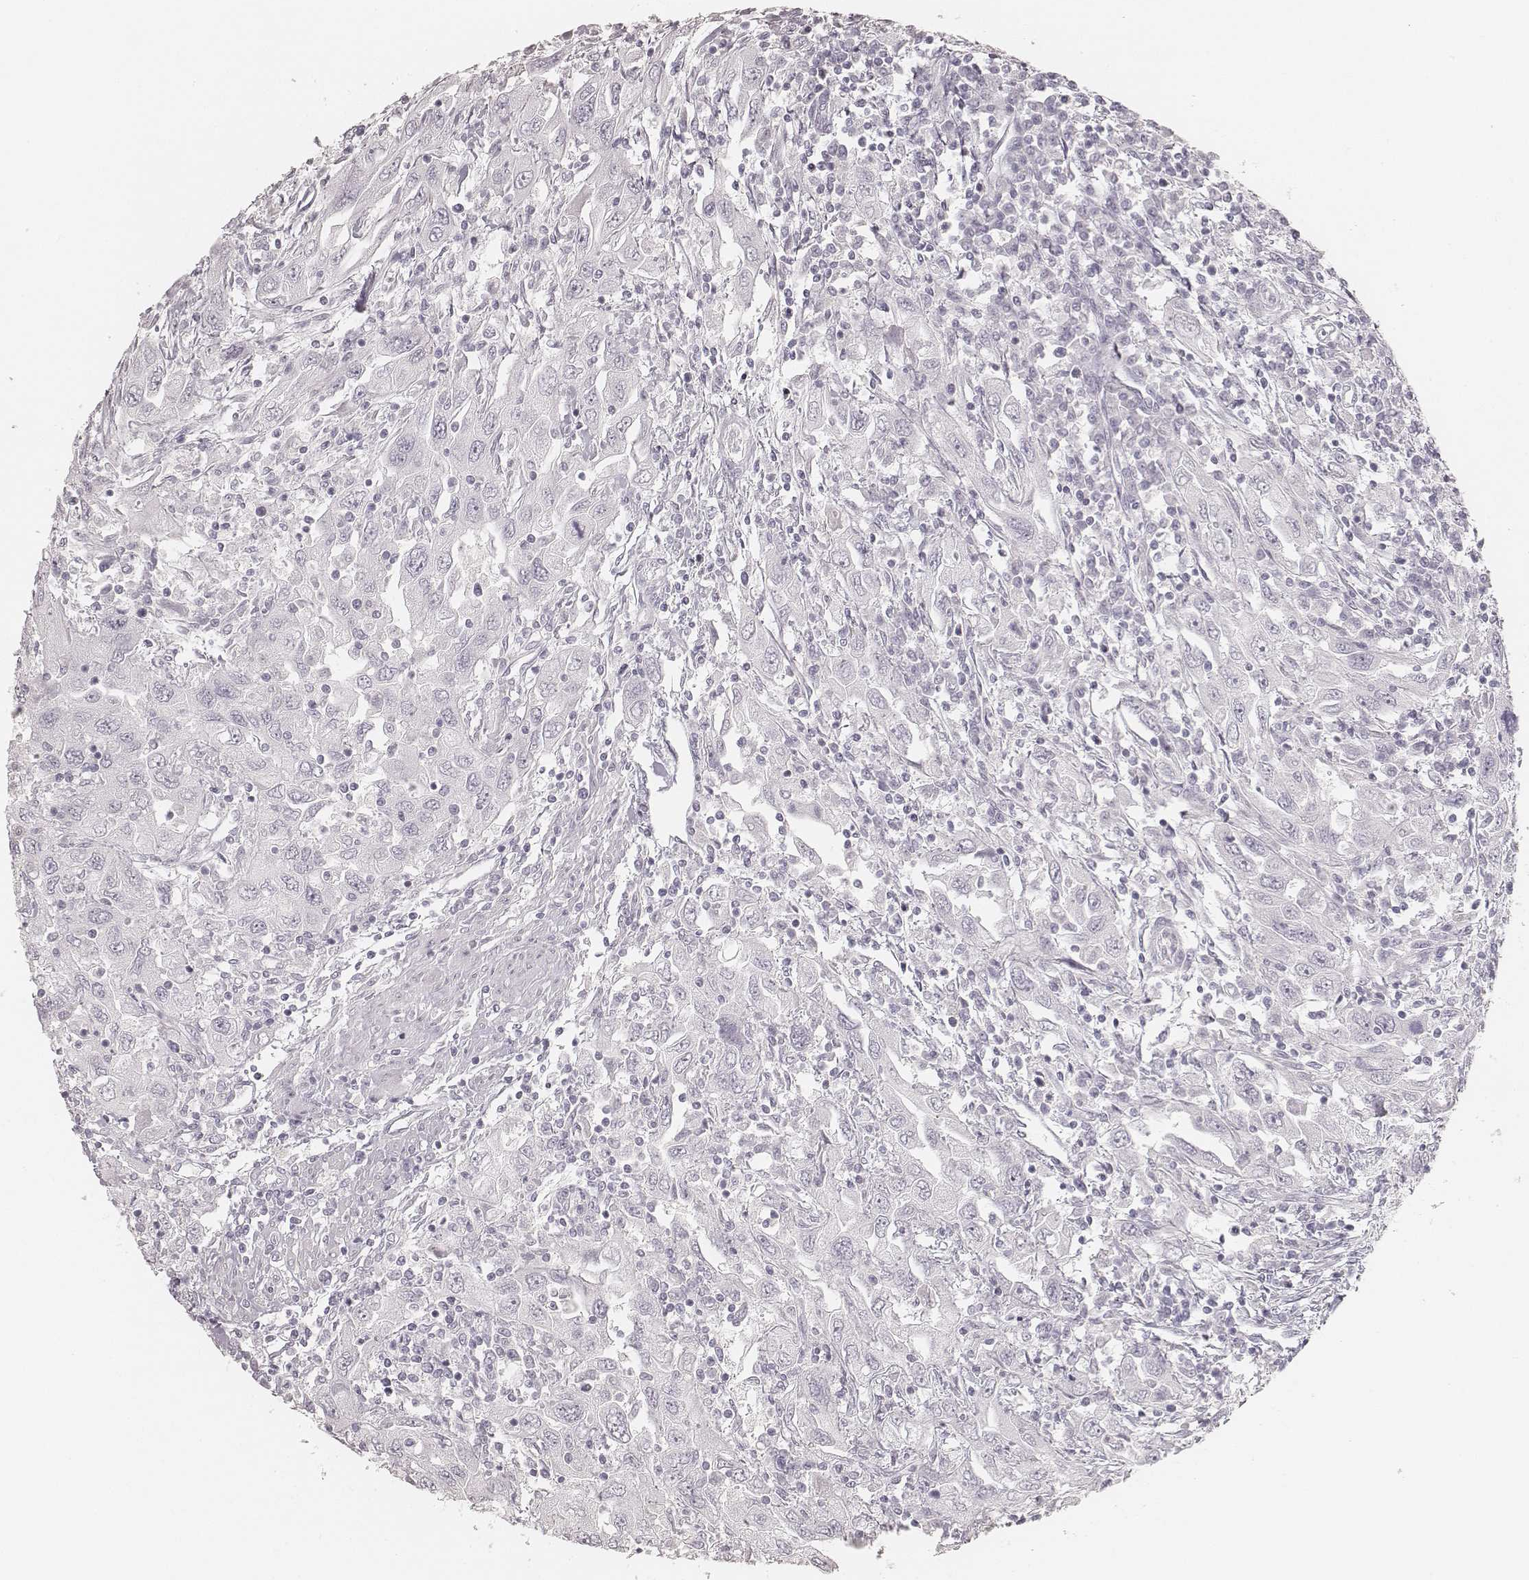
{"staining": {"intensity": "negative", "quantity": "none", "location": "none"}, "tissue": "urothelial cancer", "cell_type": "Tumor cells", "image_type": "cancer", "snomed": [{"axis": "morphology", "description": "Urothelial carcinoma, High grade"}, {"axis": "topography", "description": "Urinary bladder"}], "caption": "Immunohistochemistry of urothelial carcinoma (high-grade) reveals no positivity in tumor cells. The staining is performed using DAB (3,3'-diaminobenzidine) brown chromogen with nuclei counter-stained in using hematoxylin.", "gene": "KRT72", "patient": {"sex": "male", "age": 76}}